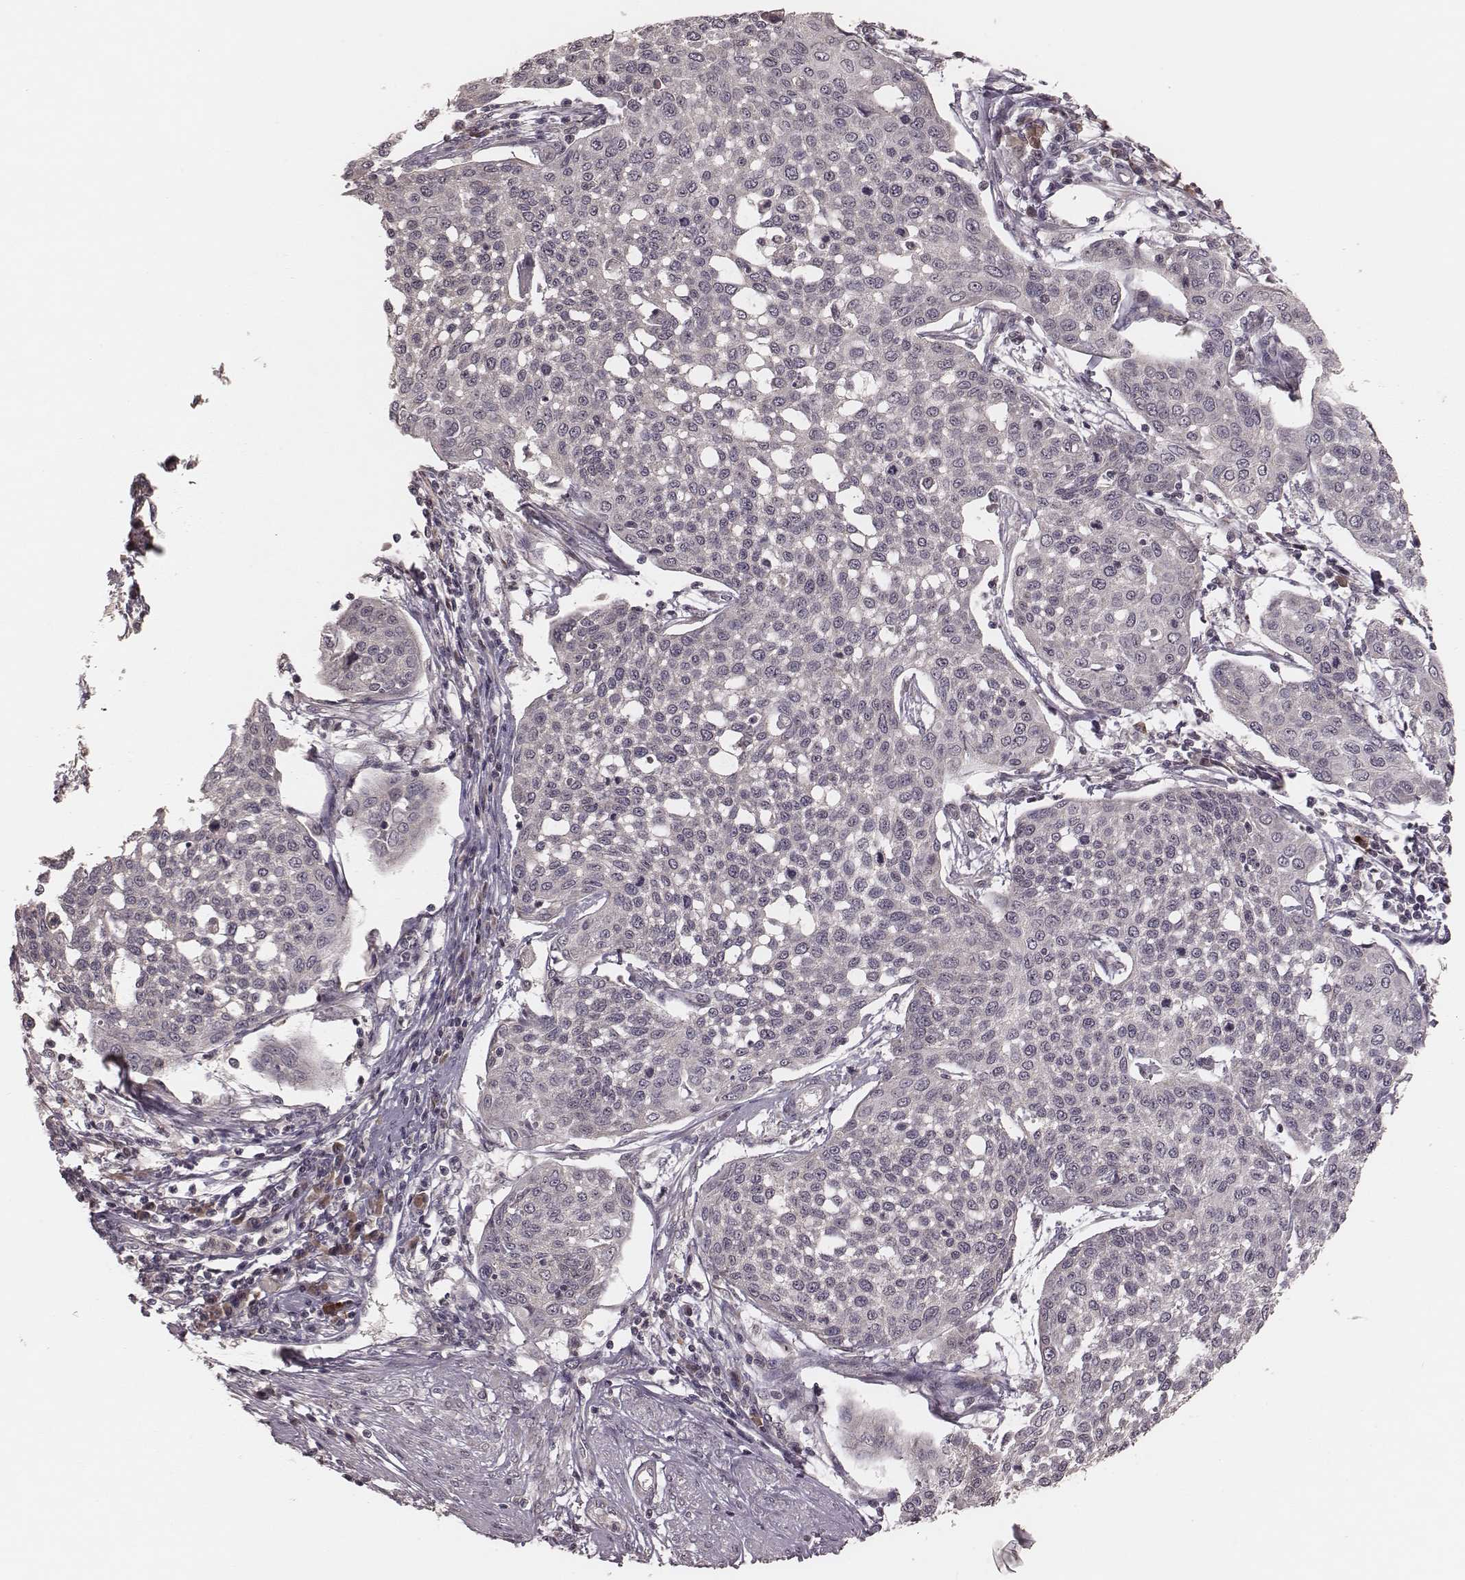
{"staining": {"intensity": "negative", "quantity": "none", "location": "none"}, "tissue": "cervical cancer", "cell_type": "Tumor cells", "image_type": "cancer", "snomed": [{"axis": "morphology", "description": "Squamous cell carcinoma, NOS"}, {"axis": "topography", "description": "Cervix"}], "caption": "Immunohistochemistry (IHC) photomicrograph of human cervical cancer stained for a protein (brown), which demonstrates no expression in tumor cells.", "gene": "IL5", "patient": {"sex": "female", "age": 34}}